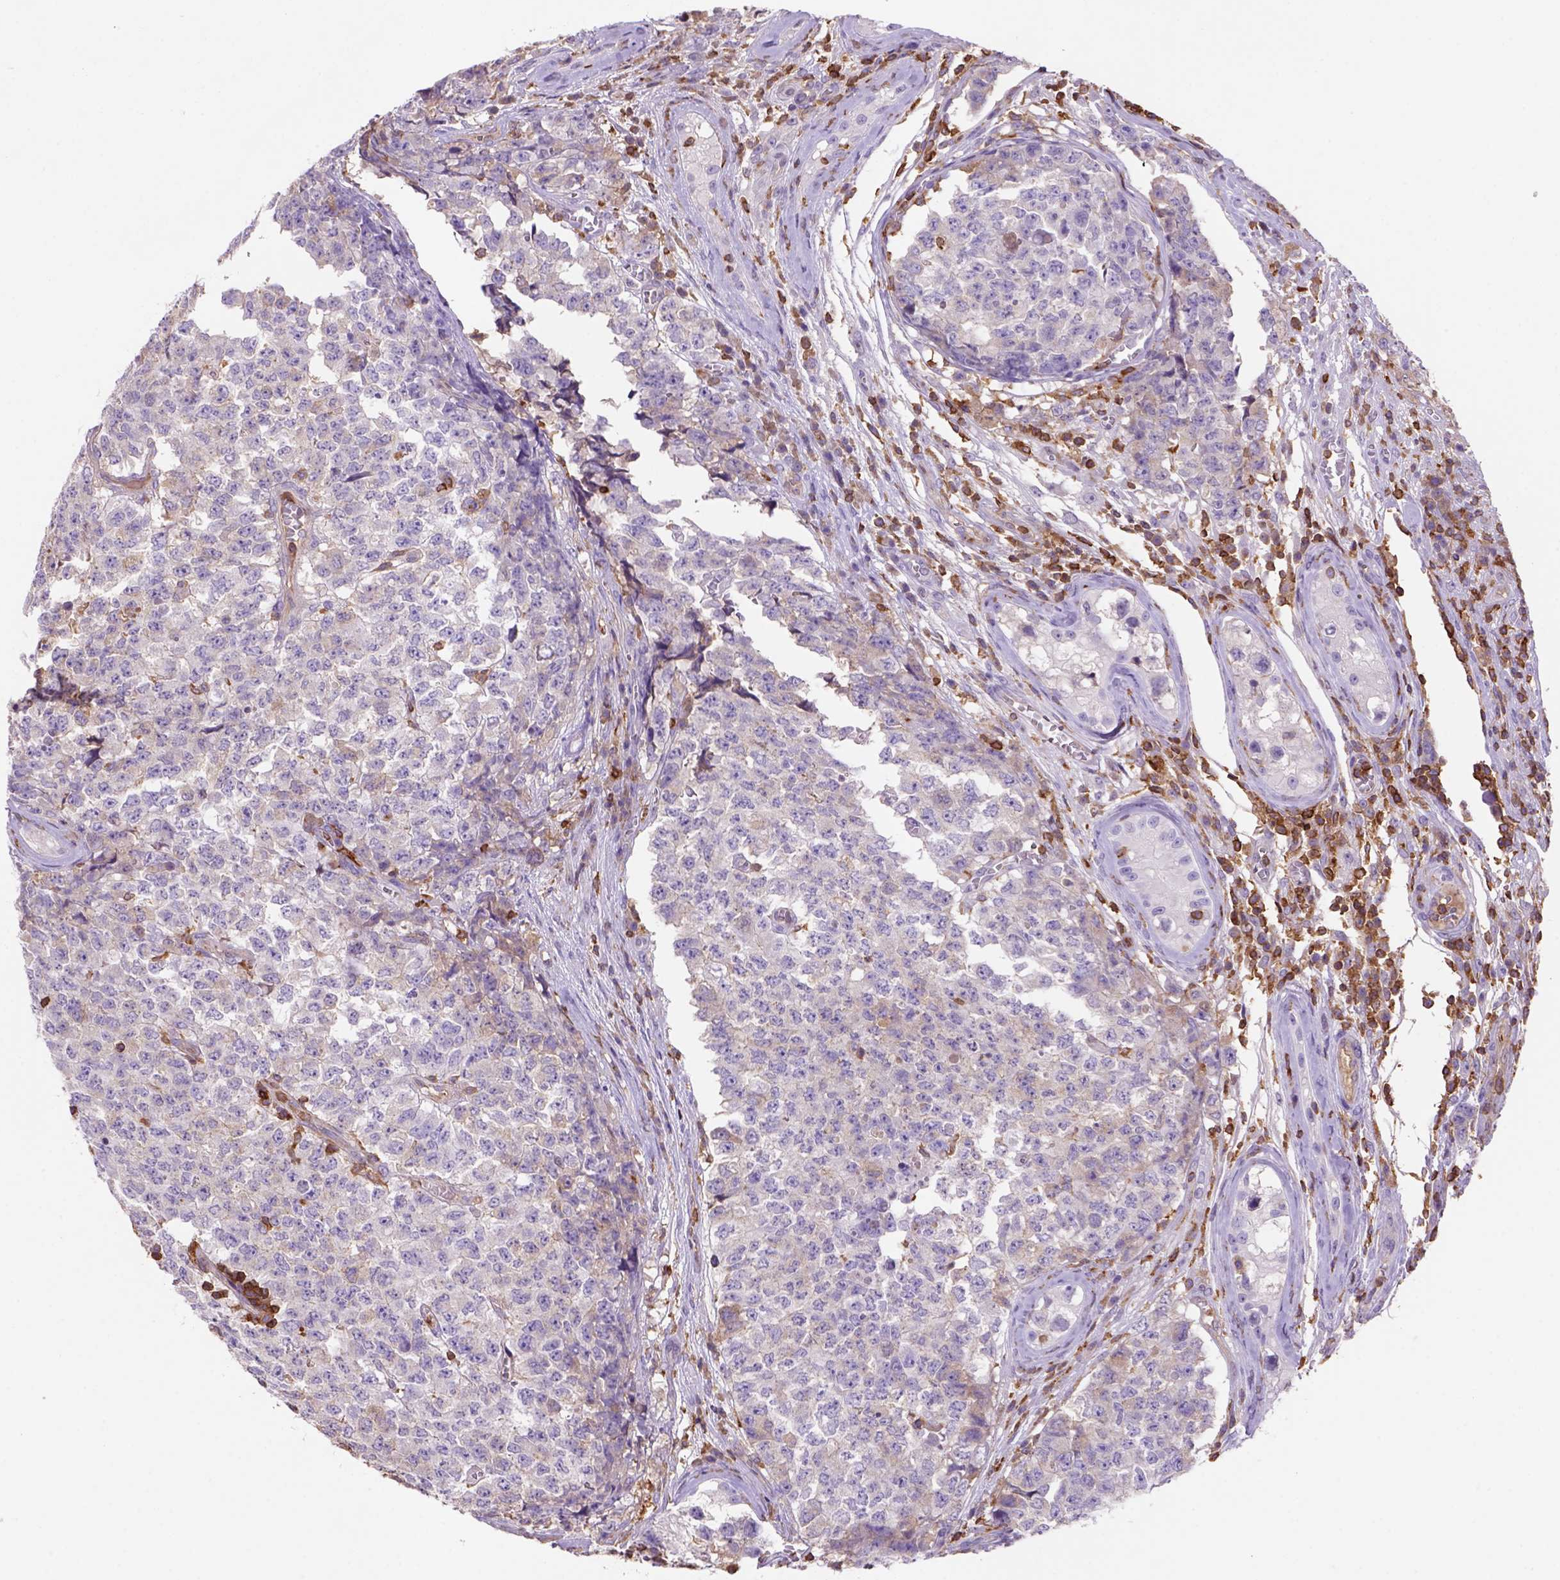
{"staining": {"intensity": "negative", "quantity": "none", "location": "none"}, "tissue": "testis cancer", "cell_type": "Tumor cells", "image_type": "cancer", "snomed": [{"axis": "morphology", "description": "Carcinoma, Embryonal, NOS"}, {"axis": "topography", "description": "Testis"}], "caption": "High power microscopy histopathology image of an immunohistochemistry image of testis embryonal carcinoma, revealing no significant expression in tumor cells.", "gene": "INPP5D", "patient": {"sex": "male", "age": 23}}